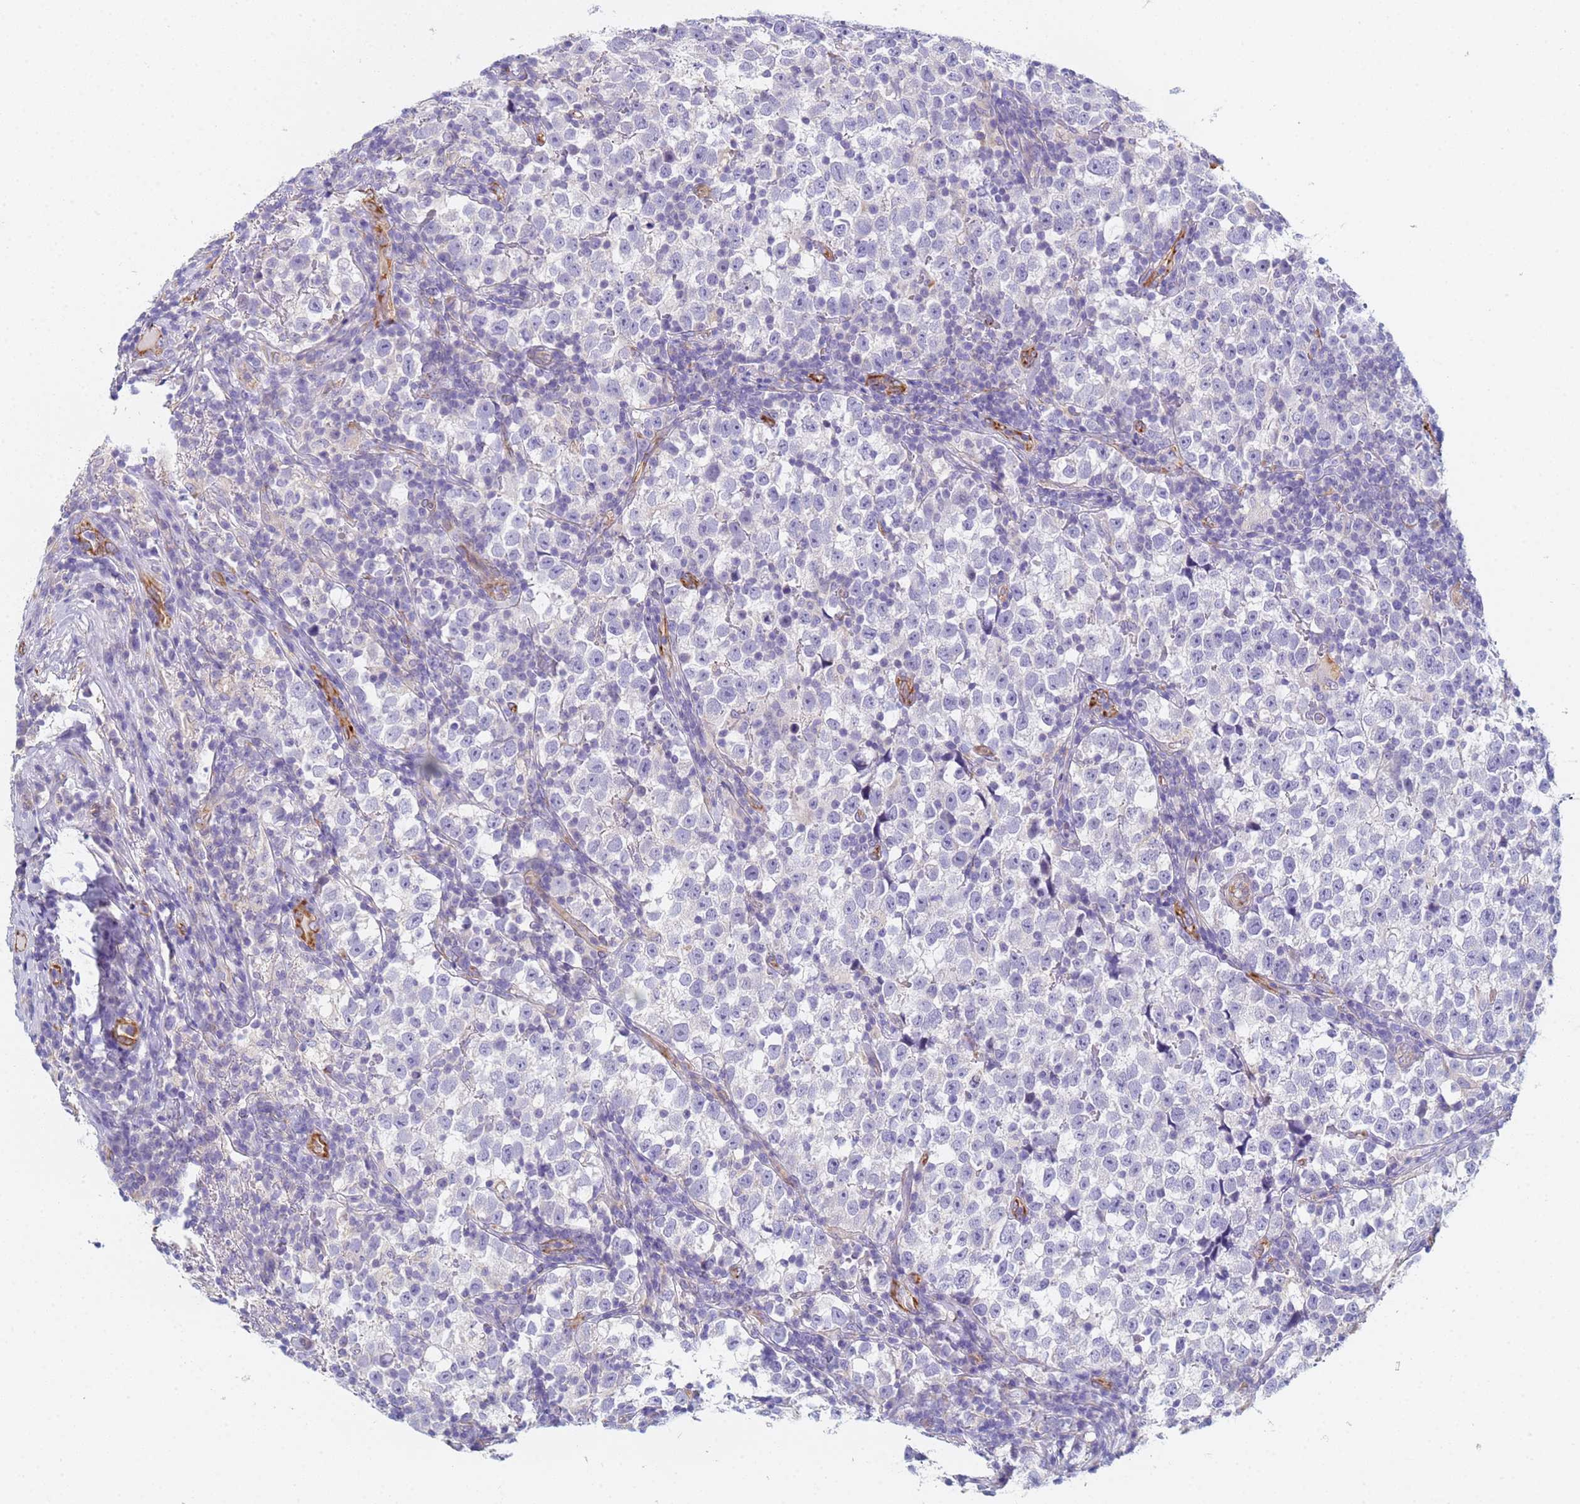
{"staining": {"intensity": "negative", "quantity": "none", "location": "none"}, "tissue": "testis cancer", "cell_type": "Tumor cells", "image_type": "cancer", "snomed": [{"axis": "morphology", "description": "Normal tissue, NOS"}, {"axis": "morphology", "description": "Seminoma, NOS"}, {"axis": "topography", "description": "Testis"}], "caption": "This is a image of immunohistochemistry staining of testis cancer (seminoma), which shows no staining in tumor cells.", "gene": "GDAP2", "patient": {"sex": "male", "age": 43}}